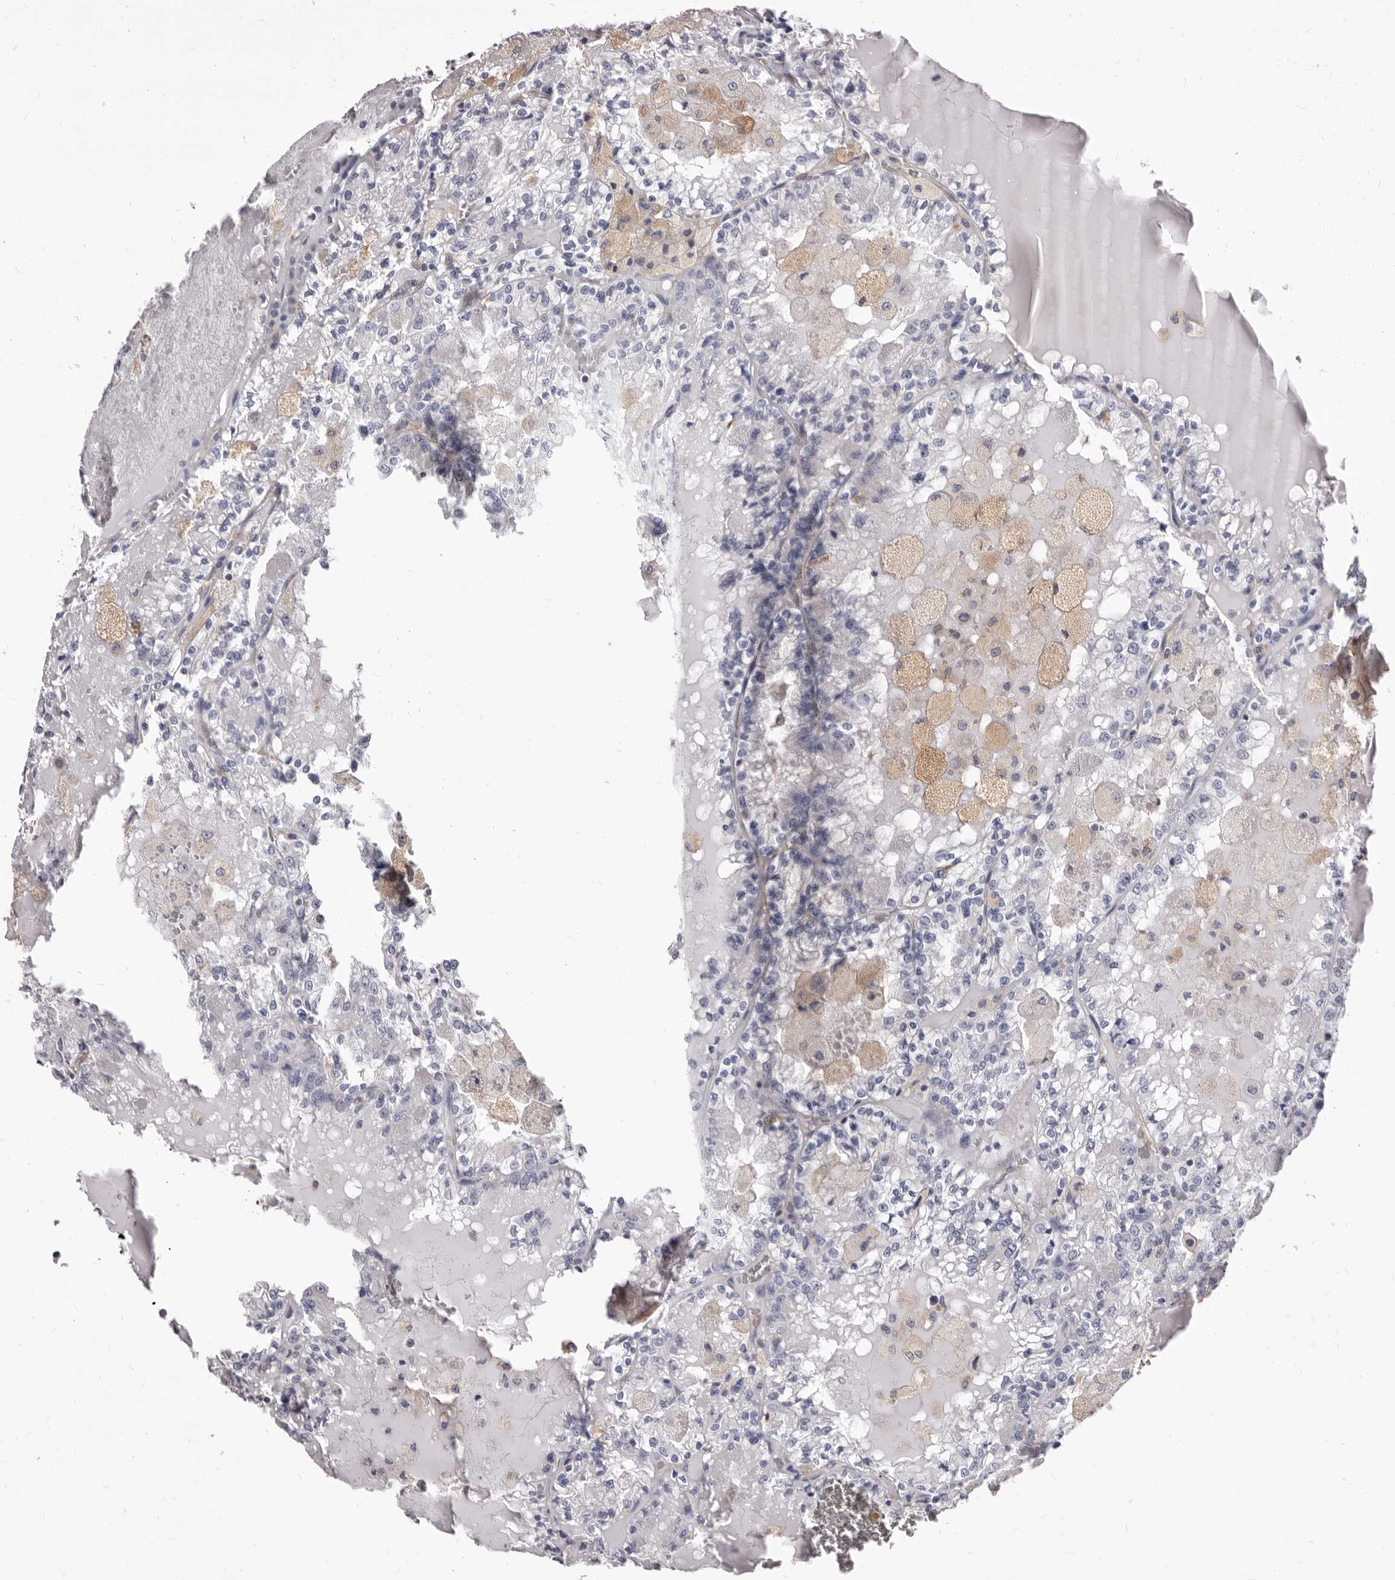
{"staining": {"intensity": "negative", "quantity": "none", "location": "none"}, "tissue": "renal cancer", "cell_type": "Tumor cells", "image_type": "cancer", "snomed": [{"axis": "morphology", "description": "Adenocarcinoma, NOS"}, {"axis": "topography", "description": "Kidney"}], "caption": "This is an immunohistochemistry micrograph of renal cancer (adenocarcinoma). There is no staining in tumor cells.", "gene": "NIBAN1", "patient": {"sex": "female", "age": 56}}